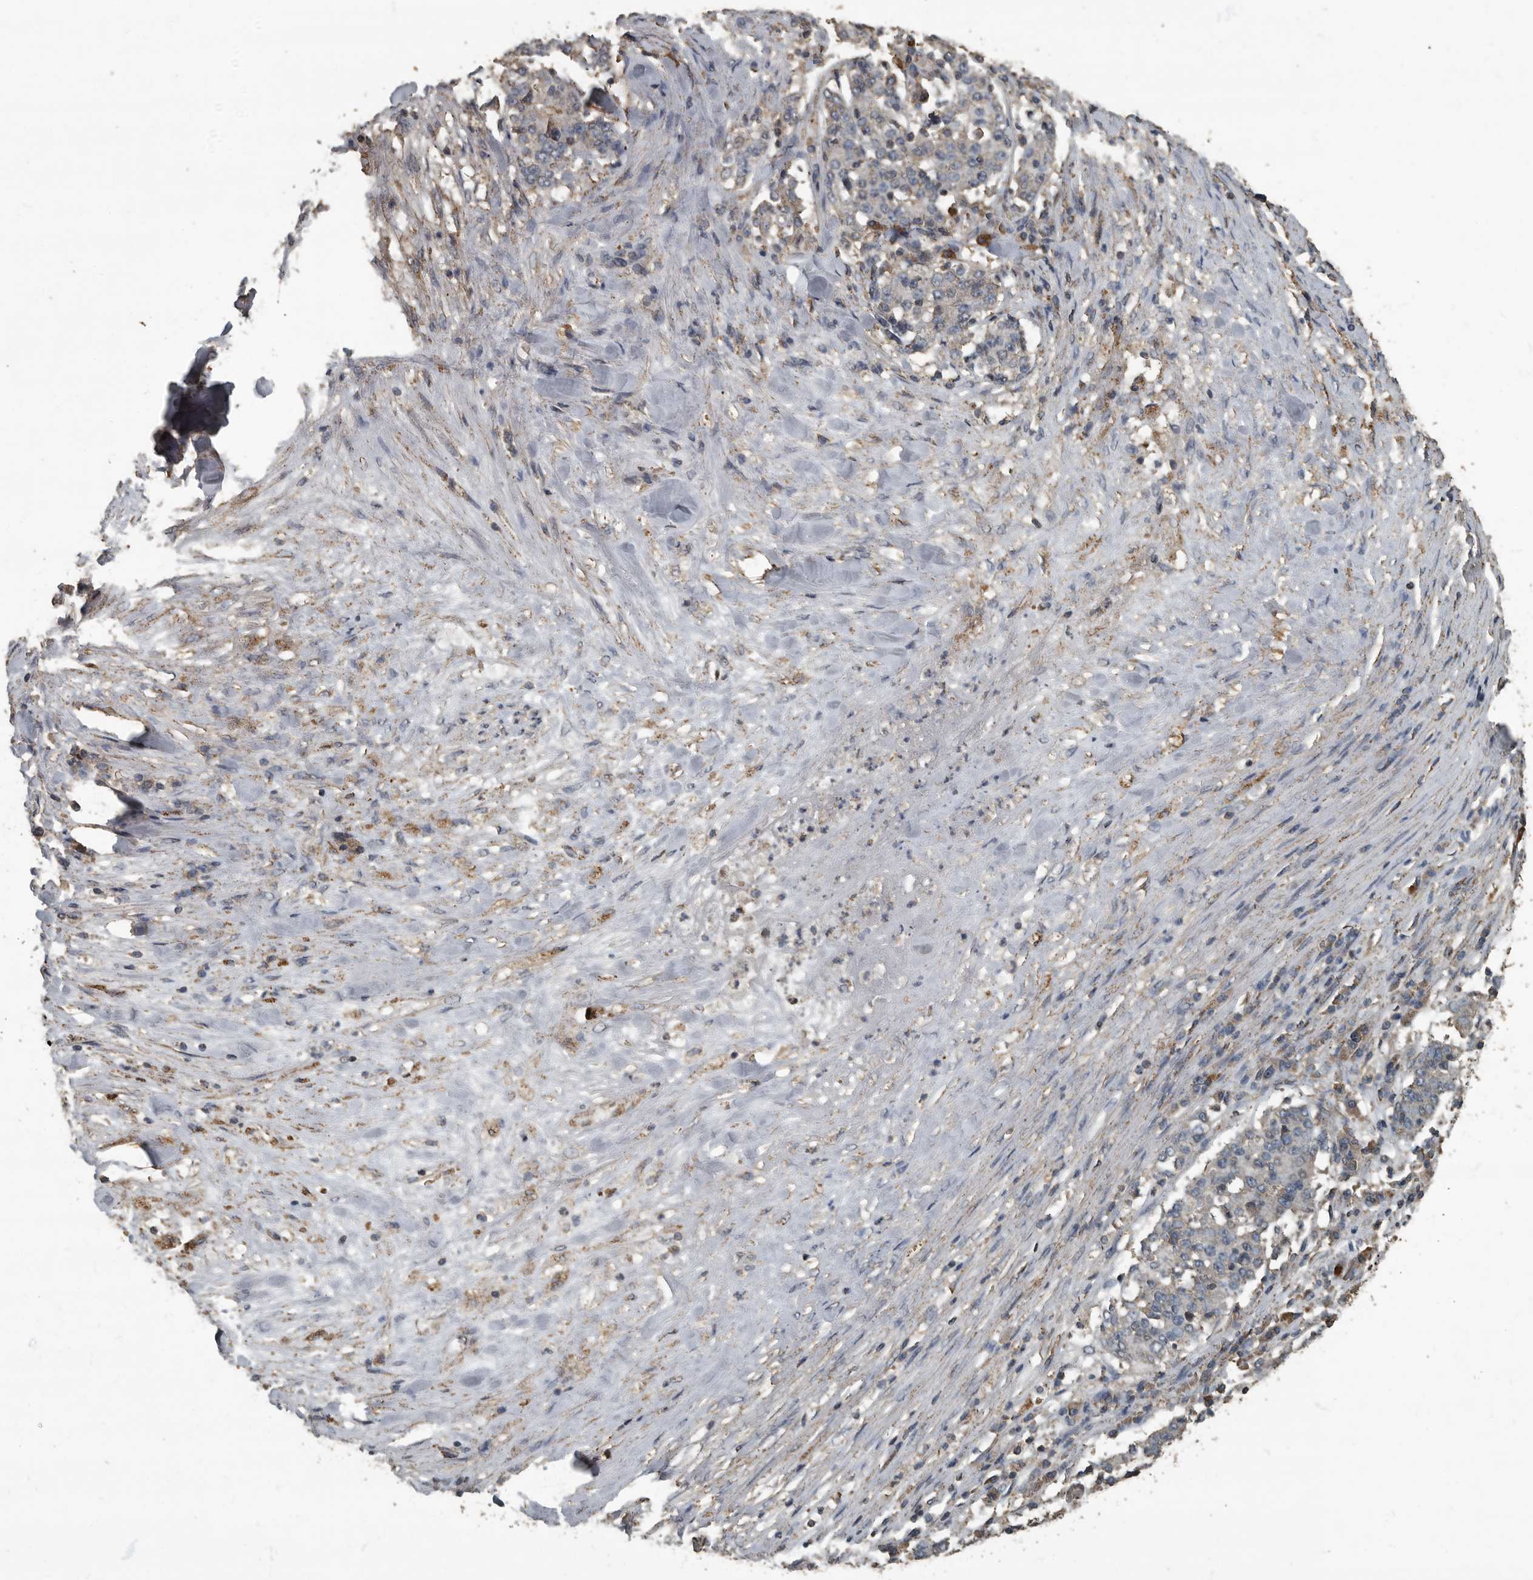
{"staining": {"intensity": "negative", "quantity": "none", "location": "none"}, "tissue": "stomach cancer", "cell_type": "Tumor cells", "image_type": "cancer", "snomed": [{"axis": "morphology", "description": "Adenocarcinoma, NOS"}, {"axis": "topography", "description": "Stomach"}], "caption": "DAB immunohistochemical staining of stomach adenocarcinoma demonstrates no significant positivity in tumor cells.", "gene": "IL15RA", "patient": {"sex": "male", "age": 59}}